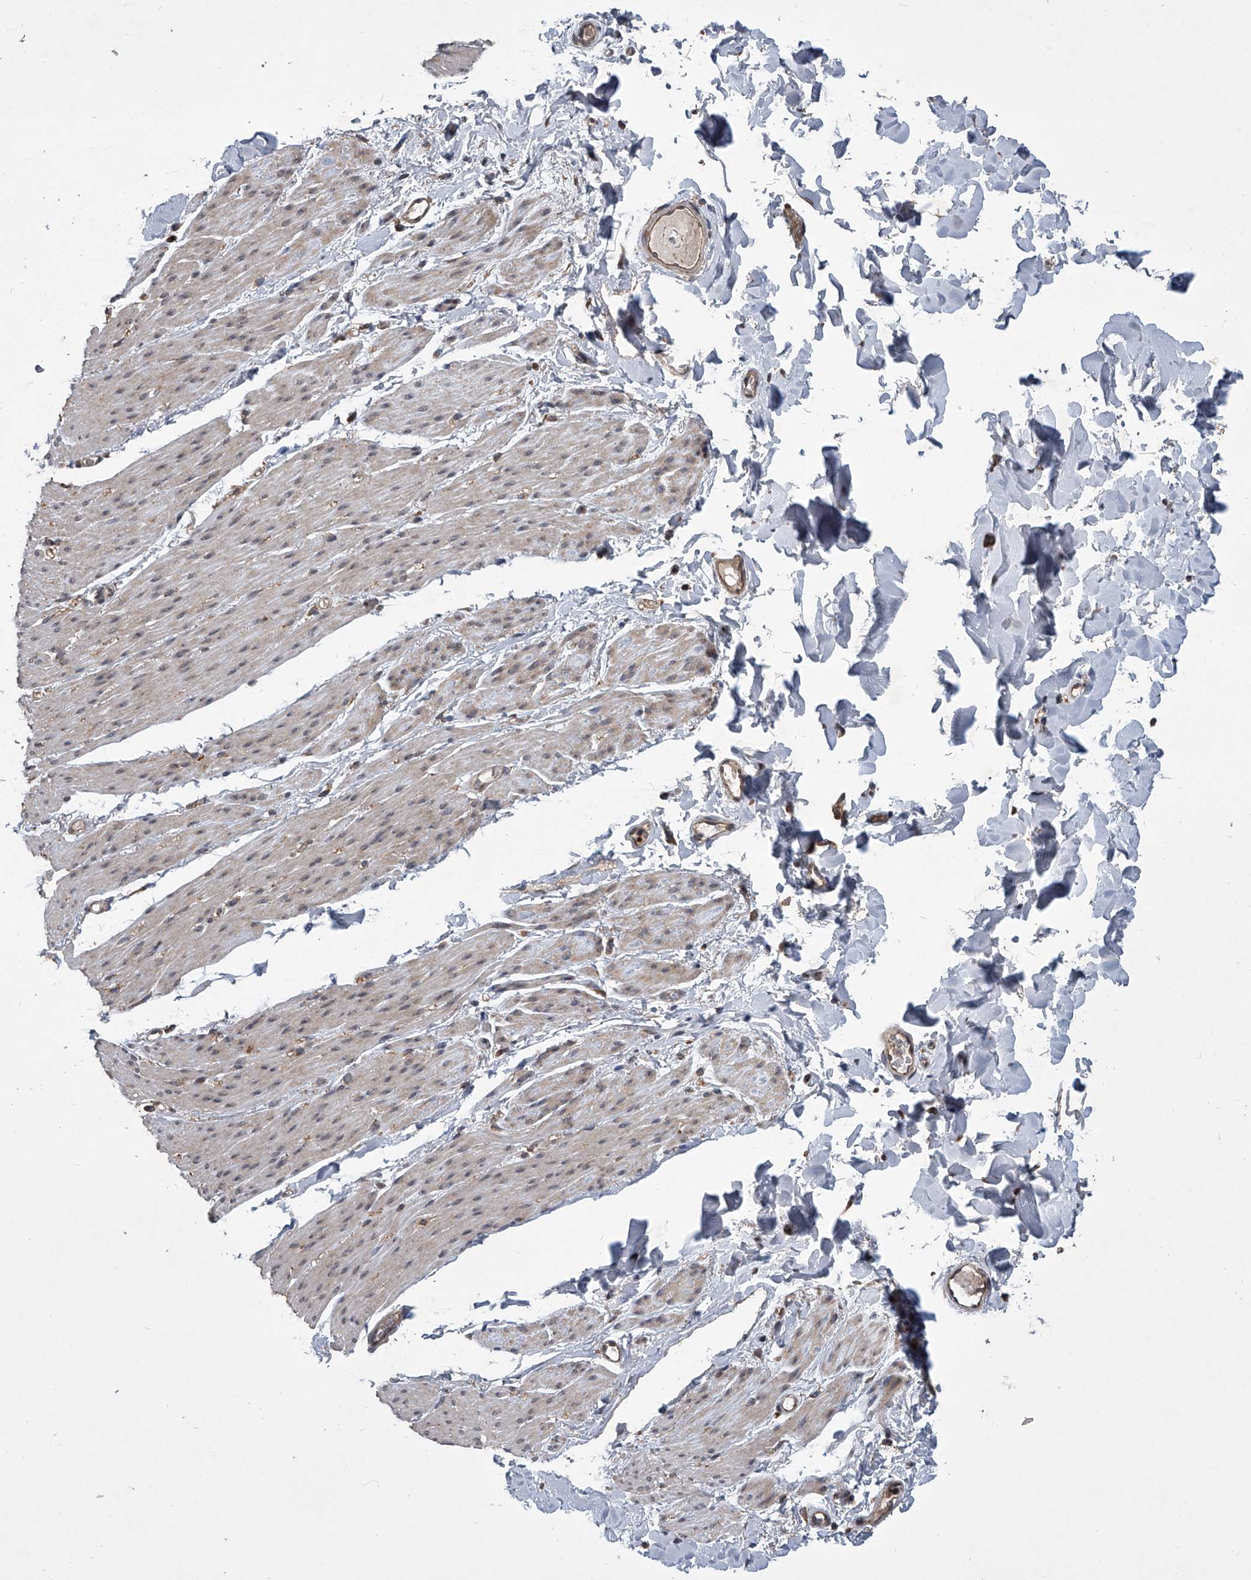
{"staining": {"intensity": "weak", "quantity": "25%-75%", "location": "cytoplasmic/membranous"}, "tissue": "smooth muscle", "cell_type": "Smooth muscle cells", "image_type": "normal", "snomed": [{"axis": "morphology", "description": "Normal tissue, NOS"}, {"axis": "topography", "description": "Colon"}, {"axis": "topography", "description": "Peripheral nerve tissue"}], "caption": "DAB (3,3'-diaminobenzidine) immunohistochemical staining of unremarkable human smooth muscle displays weak cytoplasmic/membranous protein expression in about 25%-75% of smooth muscle cells.", "gene": "GEMIN8", "patient": {"sex": "female", "age": 61}}